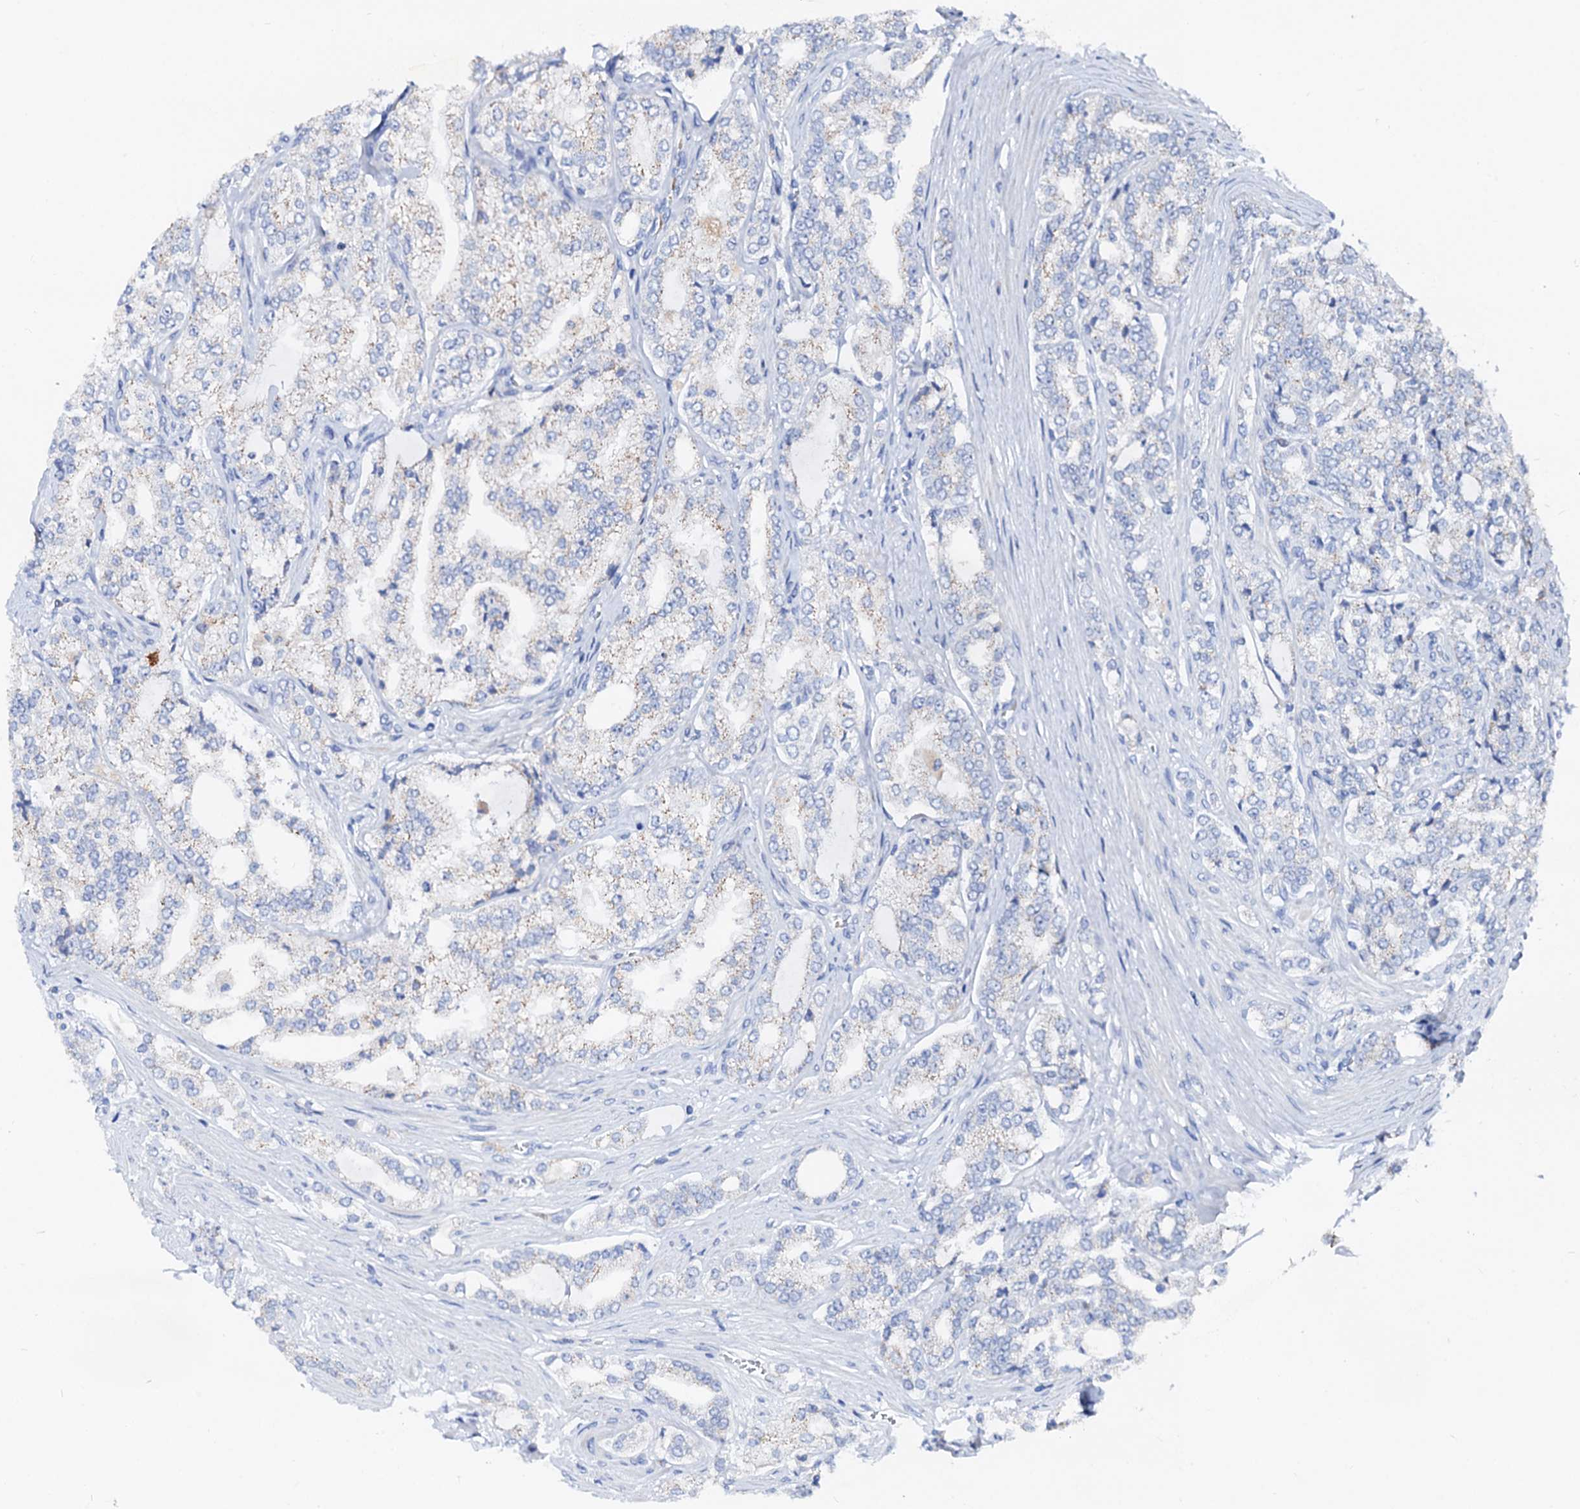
{"staining": {"intensity": "negative", "quantity": "none", "location": "none"}, "tissue": "prostate cancer", "cell_type": "Tumor cells", "image_type": "cancer", "snomed": [{"axis": "morphology", "description": "Adenocarcinoma, High grade"}, {"axis": "topography", "description": "Prostate"}], "caption": "Human high-grade adenocarcinoma (prostate) stained for a protein using immunohistochemistry displays no expression in tumor cells.", "gene": "SLC10A7", "patient": {"sex": "male", "age": 64}}